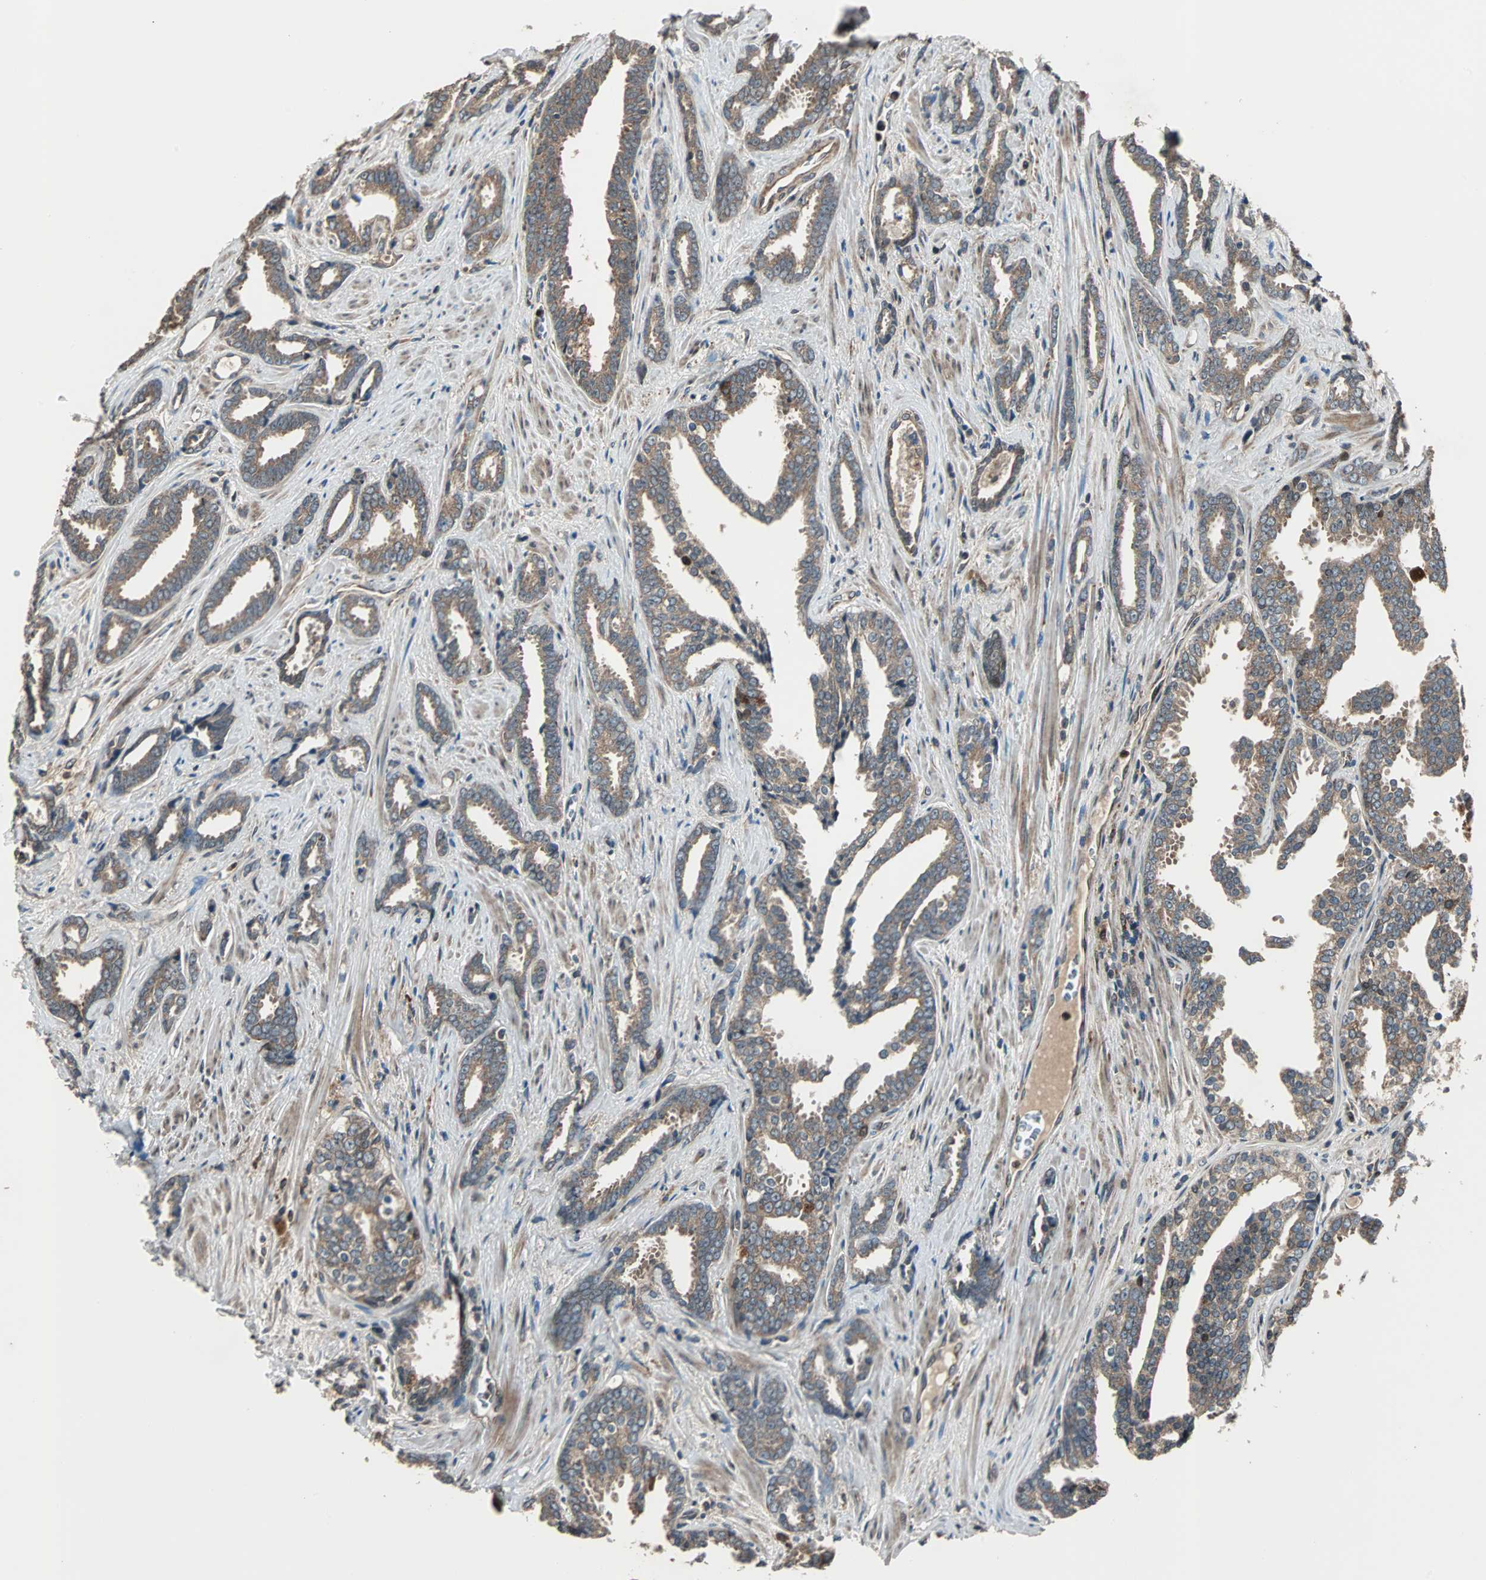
{"staining": {"intensity": "moderate", "quantity": ">75%", "location": "cytoplasmic/membranous"}, "tissue": "prostate cancer", "cell_type": "Tumor cells", "image_type": "cancer", "snomed": [{"axis": "morphology", "description": "Adenocarcinoma, High grade"}, {"axis": "topography", "description": "Prostate"}], "caption": "Moderate cytoplasmic/membranous protein staining is identified in about >75% of tumor cells in adenocarcinoma (high-grade) (prostate).", "gene": "RAB7A", "patient": {"sex": "male", "age": 67}}